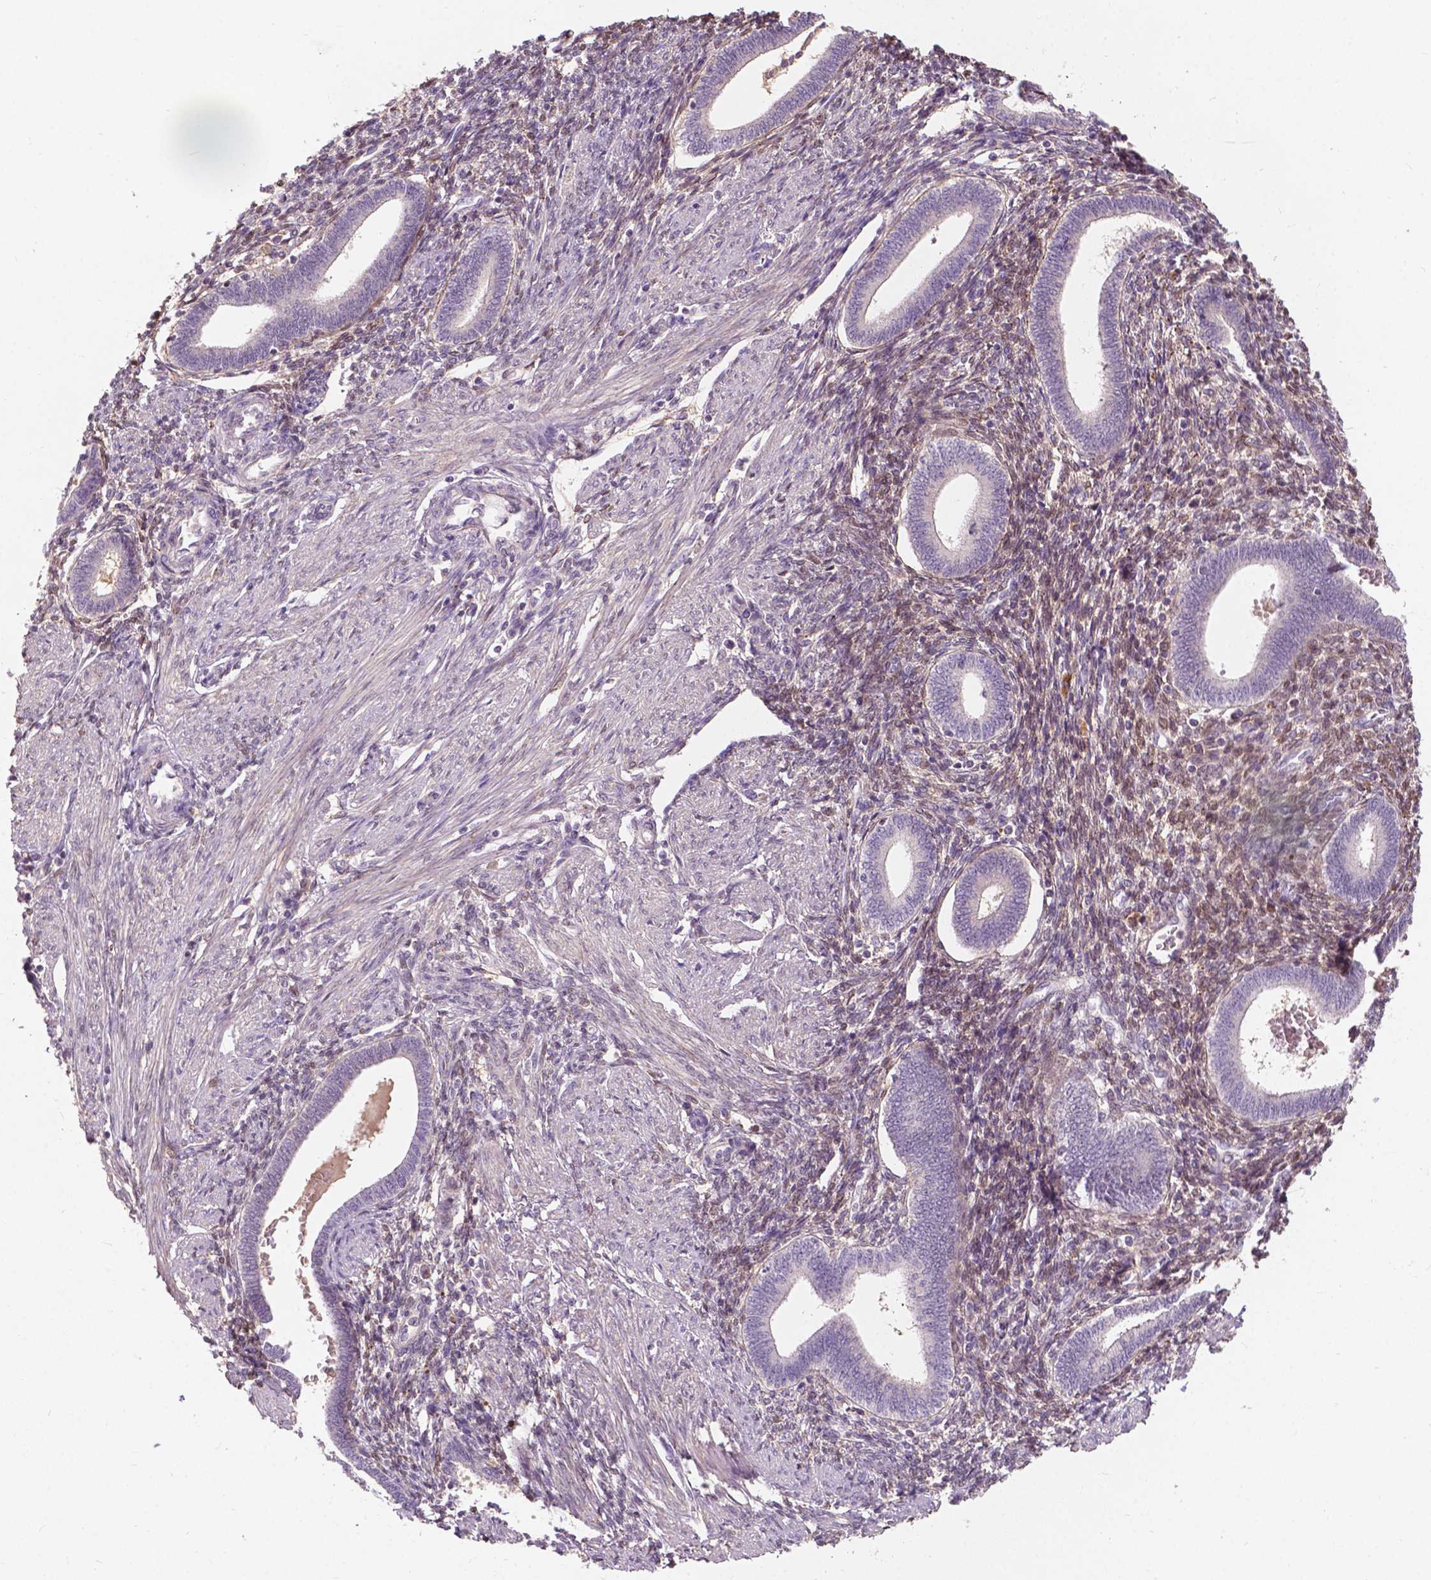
{"staining": {"intensity": "negative", "quantity": "none", "location": "none"}, "tissue": "endometrium", "cell_type": "Cells in endometrial stroma", "image_type": "normal", "snomed": [{"axis": "morphology", "description": "Normal tissue, NOS"}, {"axis": "topography", "description": "Endometrium"}], "caption": "DAB (3,3'-diaminobenzidine) immunohistochemical staining of unremarkable endometrium reveals no significant expression in cells in endometrial stroma.", "gene": "GPR37", "patient": {"sex": "female", "age": 42}}